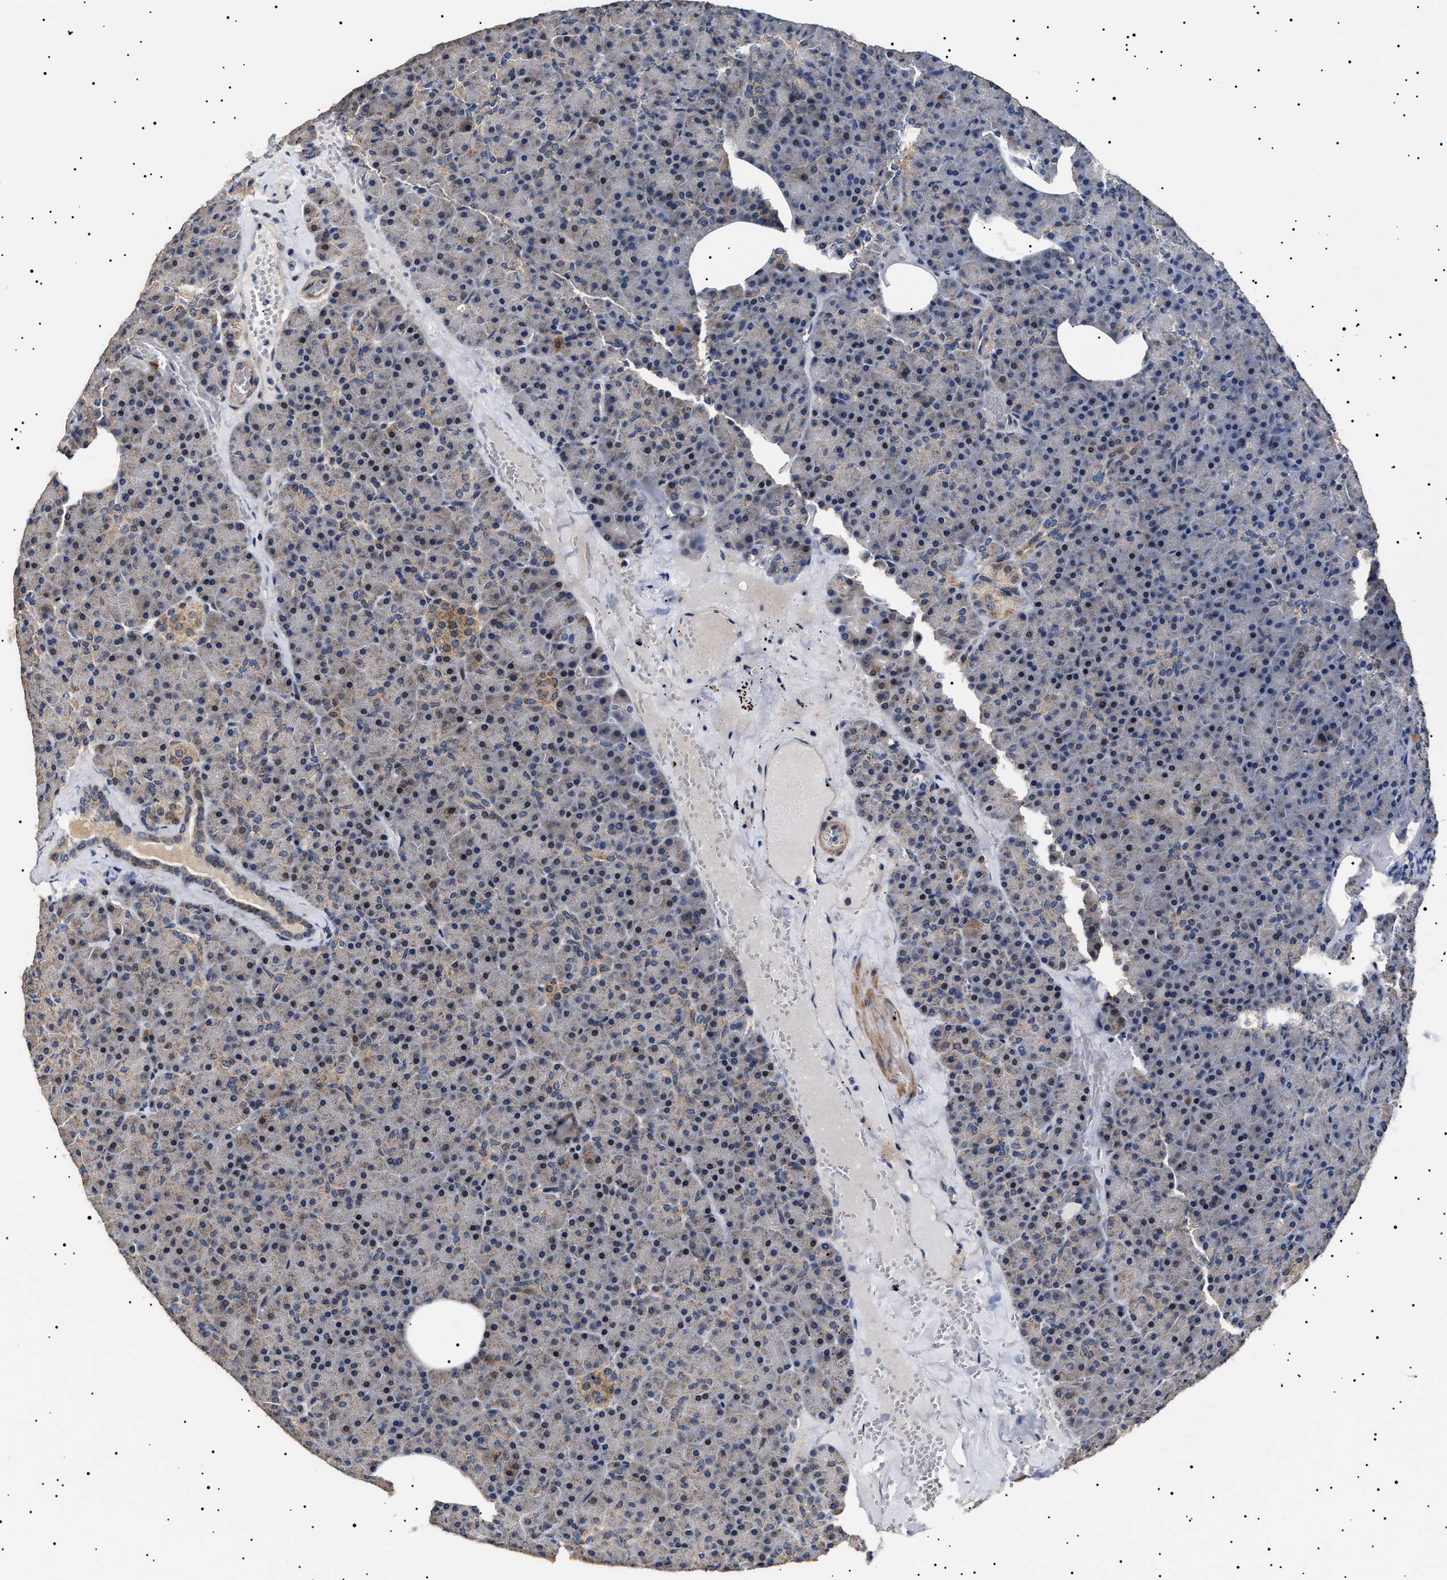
{"staining": {"intensity": "moderate", "quantity": "<25%", "location": "cytoplasmic/membranous"}, "tissue": "pancreas", "cell_type": "Exocrine glandular cells", "image_type": "normal", "snomed": [{"axis": "morphology", "description": "Normal tissue, NOS"}, {"axis": "morphology", "description": "Carcinoid, malignant, NOS"}, {"axis": "topography", "description": "Pancreas"}], "caption": "About <25% of exocrine glandular cells in normal human pancreas demonstrate moderate cytoplasmic/membranous protein positivity as visualized by brown immunohistochemical staining.", "gene": "RAB34", "patient": {"sex": "female", "age": 35}}